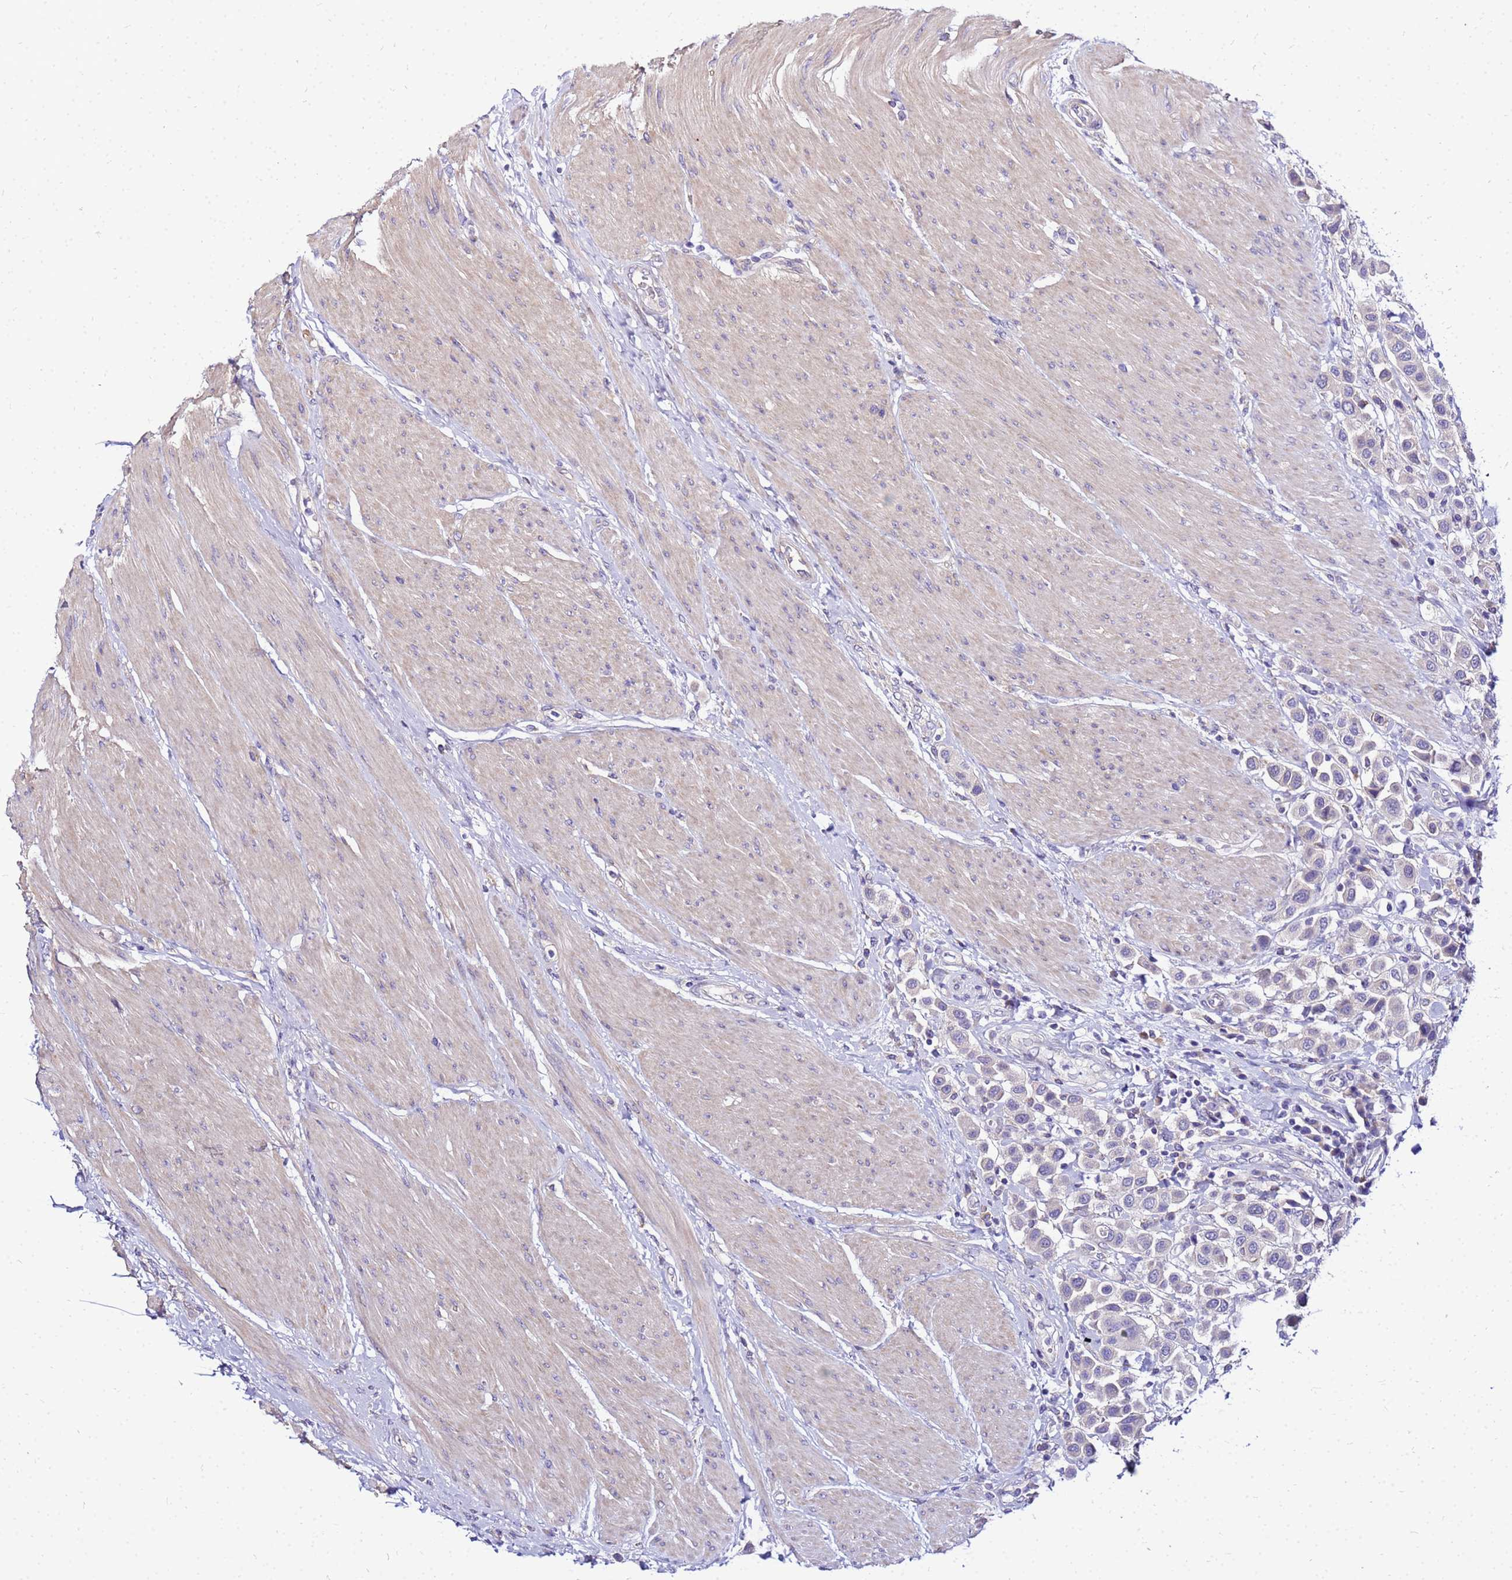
{"staining": {"intensity": "negative", "quantity": "none", "location": "none"}, "tissue": "urothelial cancer", "cell_type": "Tumor cells", "image_type": "cancer", "snomed": [{"axis": "morphology", "description": "Urothelial carcinoma, High grade"}, {"axis": "topography", "description": "Urinary bladder"}], "caption": "Urothelial cancer was stained to show a protein in brown. There is no significant expression in tumor cells.", "gene": "HERC5", "patient": {"sex": "male", "age": 50}}